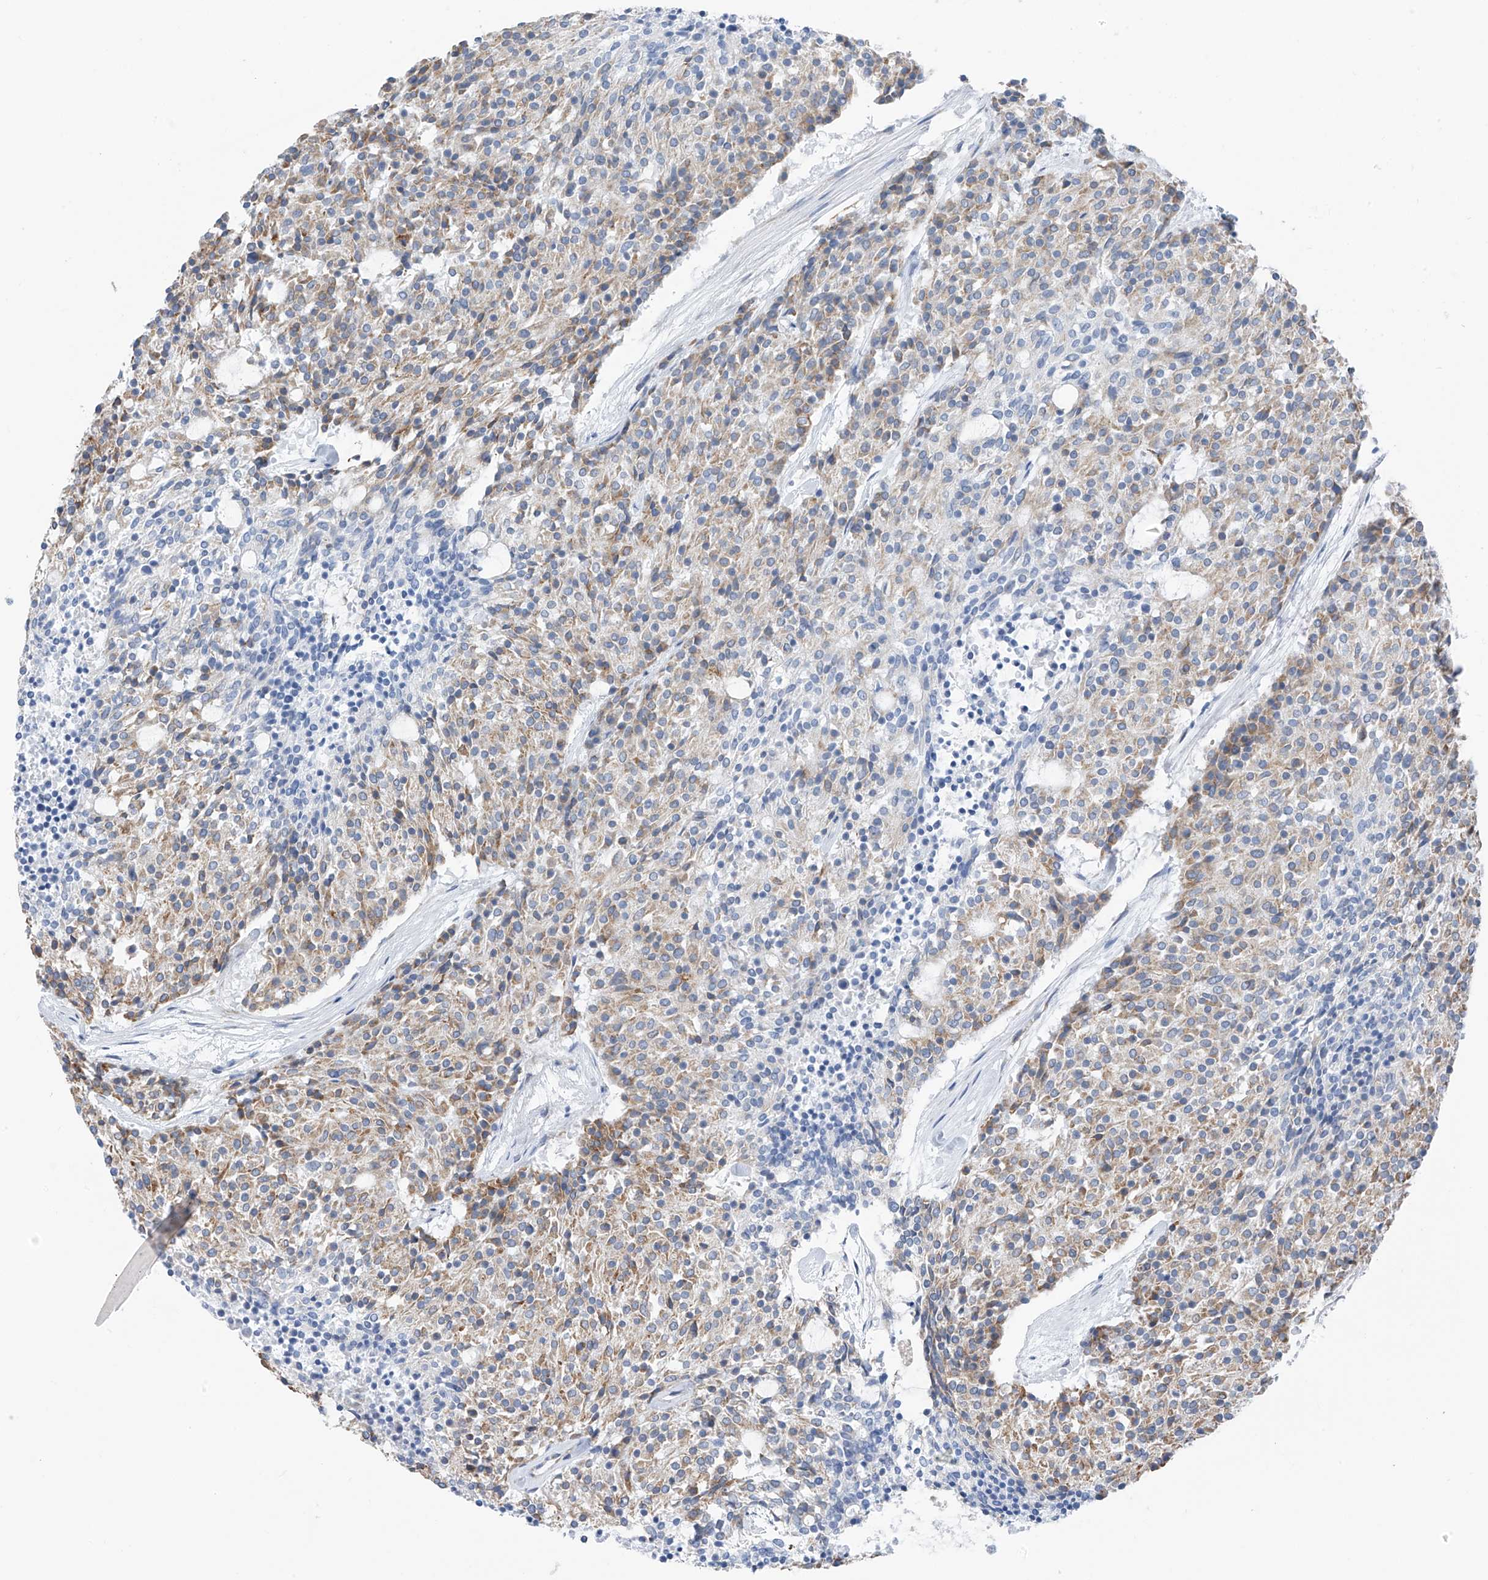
{"staining": {"intensity": "weak", "quantity": "<25%", "location": "cytoplasmic/membranous"}, "tissue": "carcinoid", "cell_type": "Tumor cells", "image_type": "cancer", "snomed": [{"axis": "morphology", "description": "Carcinoid, malignant, NOS"}, {"axis": "topography", "description": "Pancreas"}], "caption": "Immunohistochemistry (IHC) micrograph of neoplastic tissue: human carcinoid stained with DAB (3,3'-diaminobenzidine) demonstrates no significant protein expression in tumor cells.", "gene": "RCN2", "patient": {"sex": "female", "age": 54}}